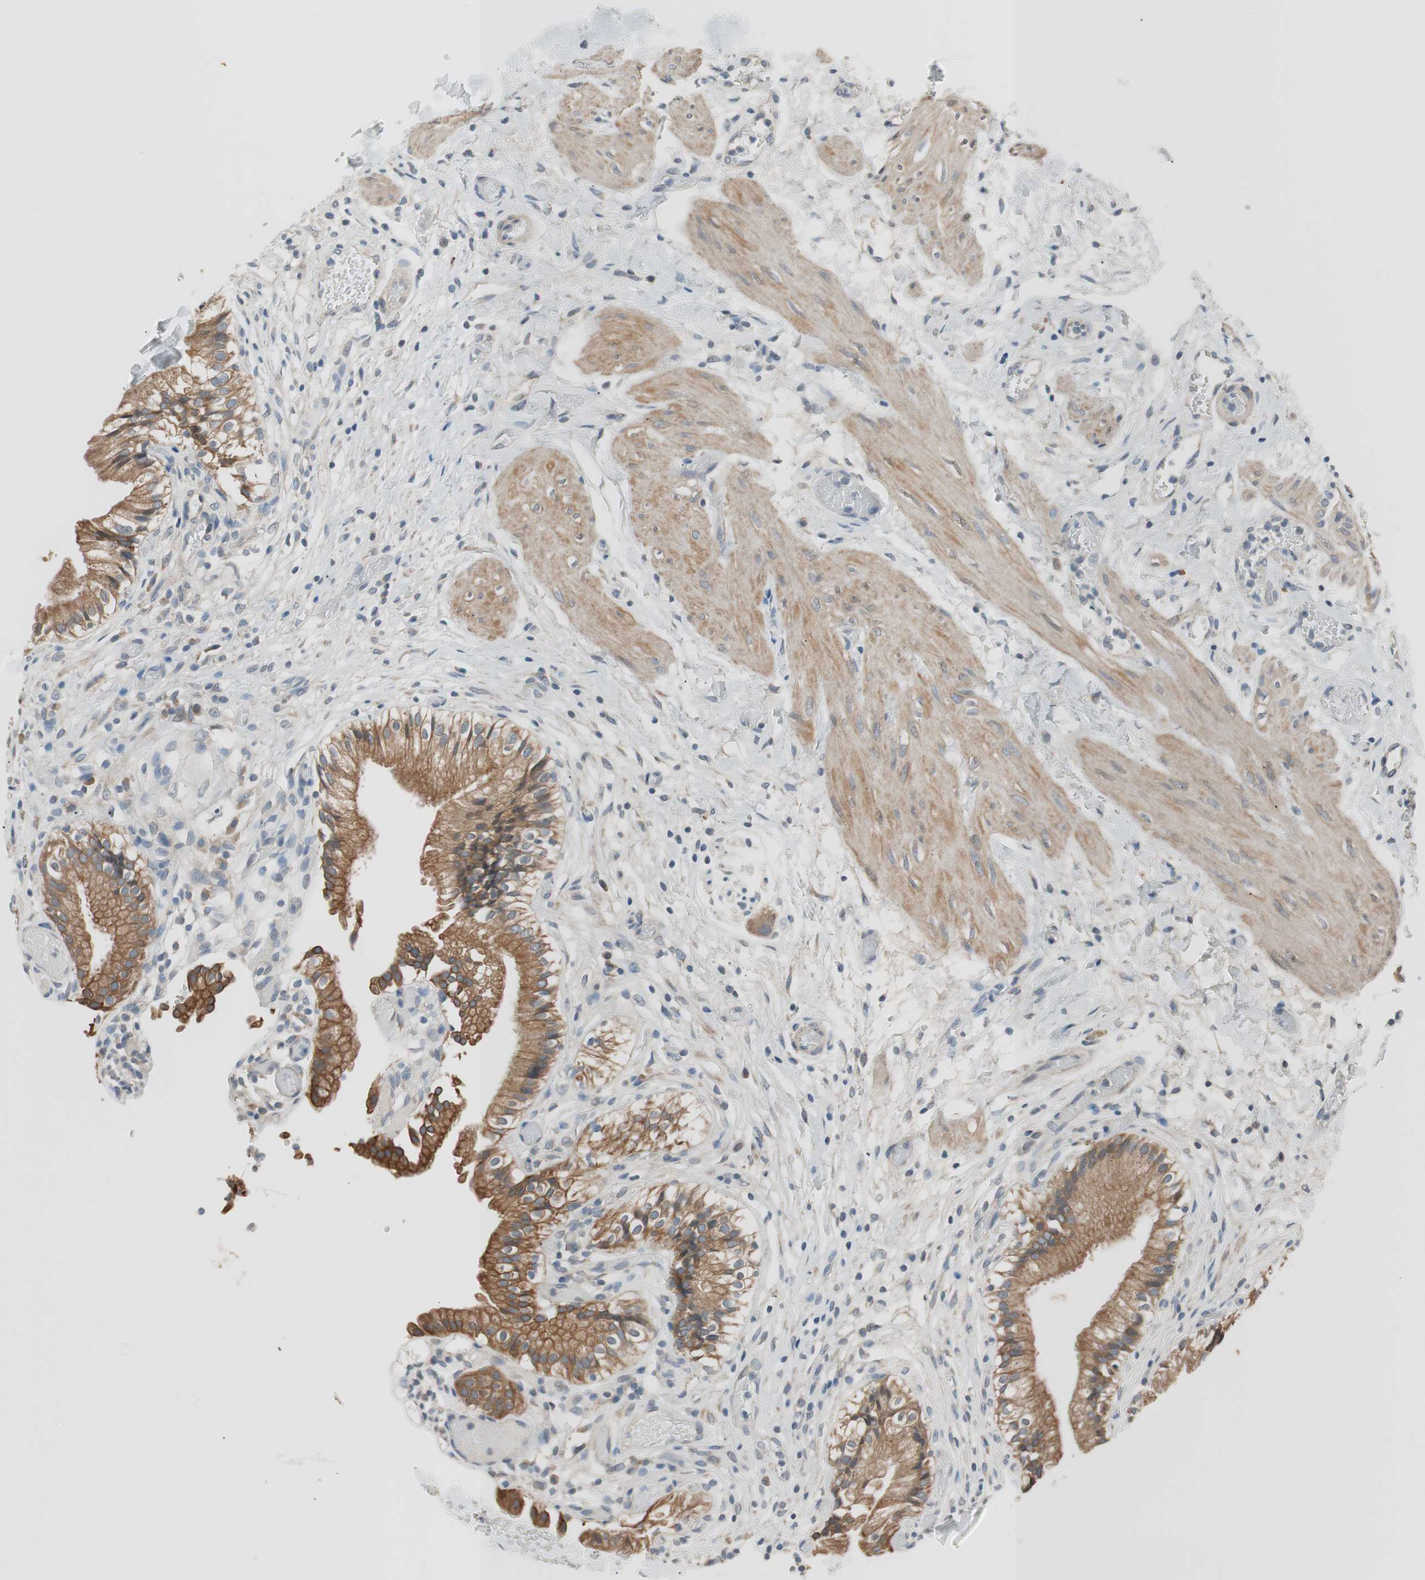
{"staining": {"intensity": "strong", "quantity": ">75%", "location": "cytoplasmic/membranous"}, "tissue": "gallbladder", "cell_type": "Glandular cells", "image_type": "normal", "snomed": [{"axis": "morphology", "description": "Normal tissue, NOS"}, {"axis": "topography", "description": "Gallbladder"}], "caption": "Strong cytoplasmic/membranous staining for a protein is seen in approximately >75% of glandular cells of unremarkable gallbladder using immunohistochemistry (IHC).", "gene": "FADS2", "patient": {"sex": "male", "age": 65}}